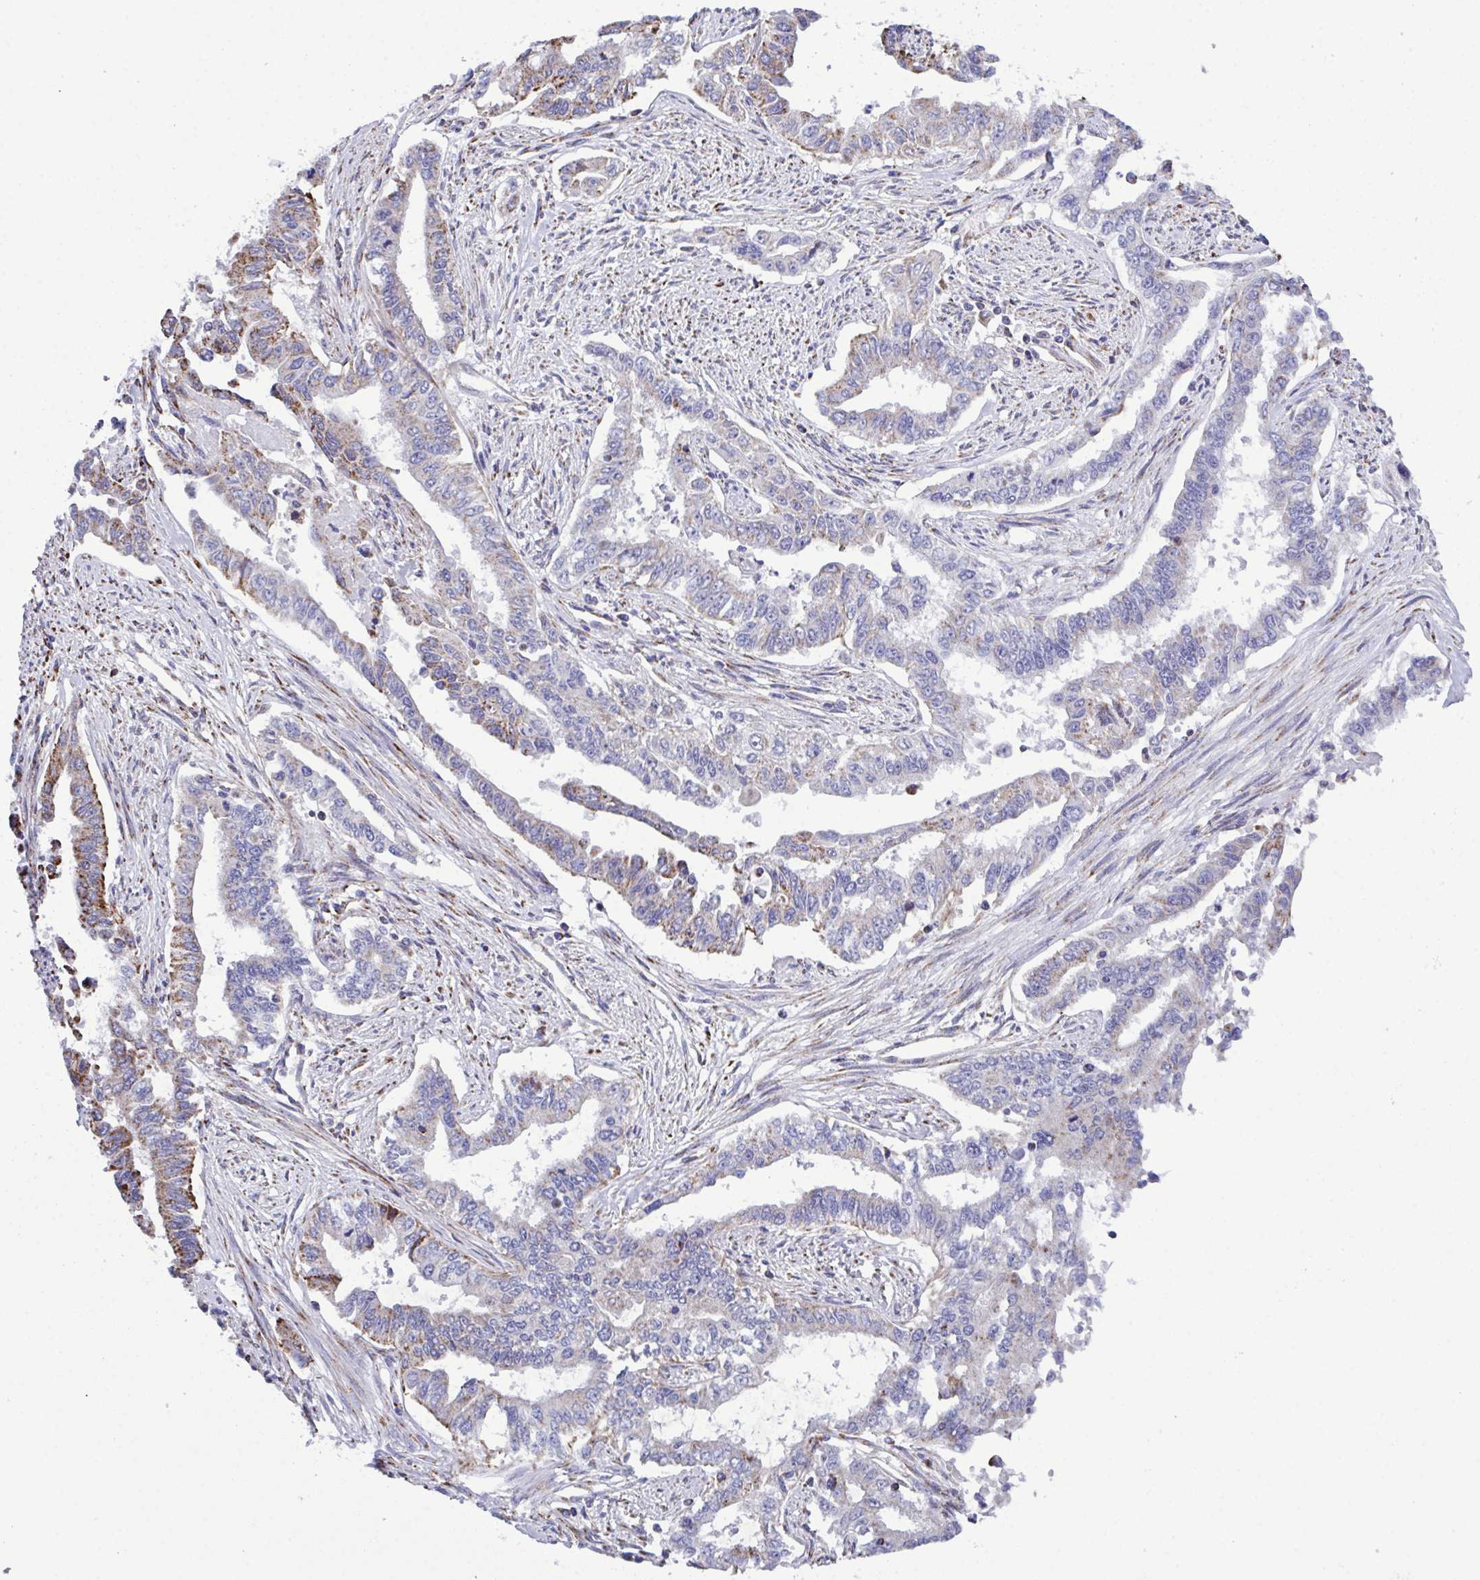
{"staining": {"intensity": "weak", "quantity": "25%-75%", "location": "cytoplasmic/membranous"}, "tissue": "endometrial cancer", "cell_type": "Tumor cells", "image_type": "cancer", "snomed": [{"axis": "morphology", "description": "Adenocarcinoma, NOS"}, {"axis": "topography", "description": "Uterus"}], "caption": "This image demonstrates immunohistochemistry staining of adenocarcinoma (endometrial), with low weak cytoplasmic/membranous expression in about 25%-75% of tumor cells.", "gene": "CSDE1", "patient": {"sex": "female", "age": 59}}